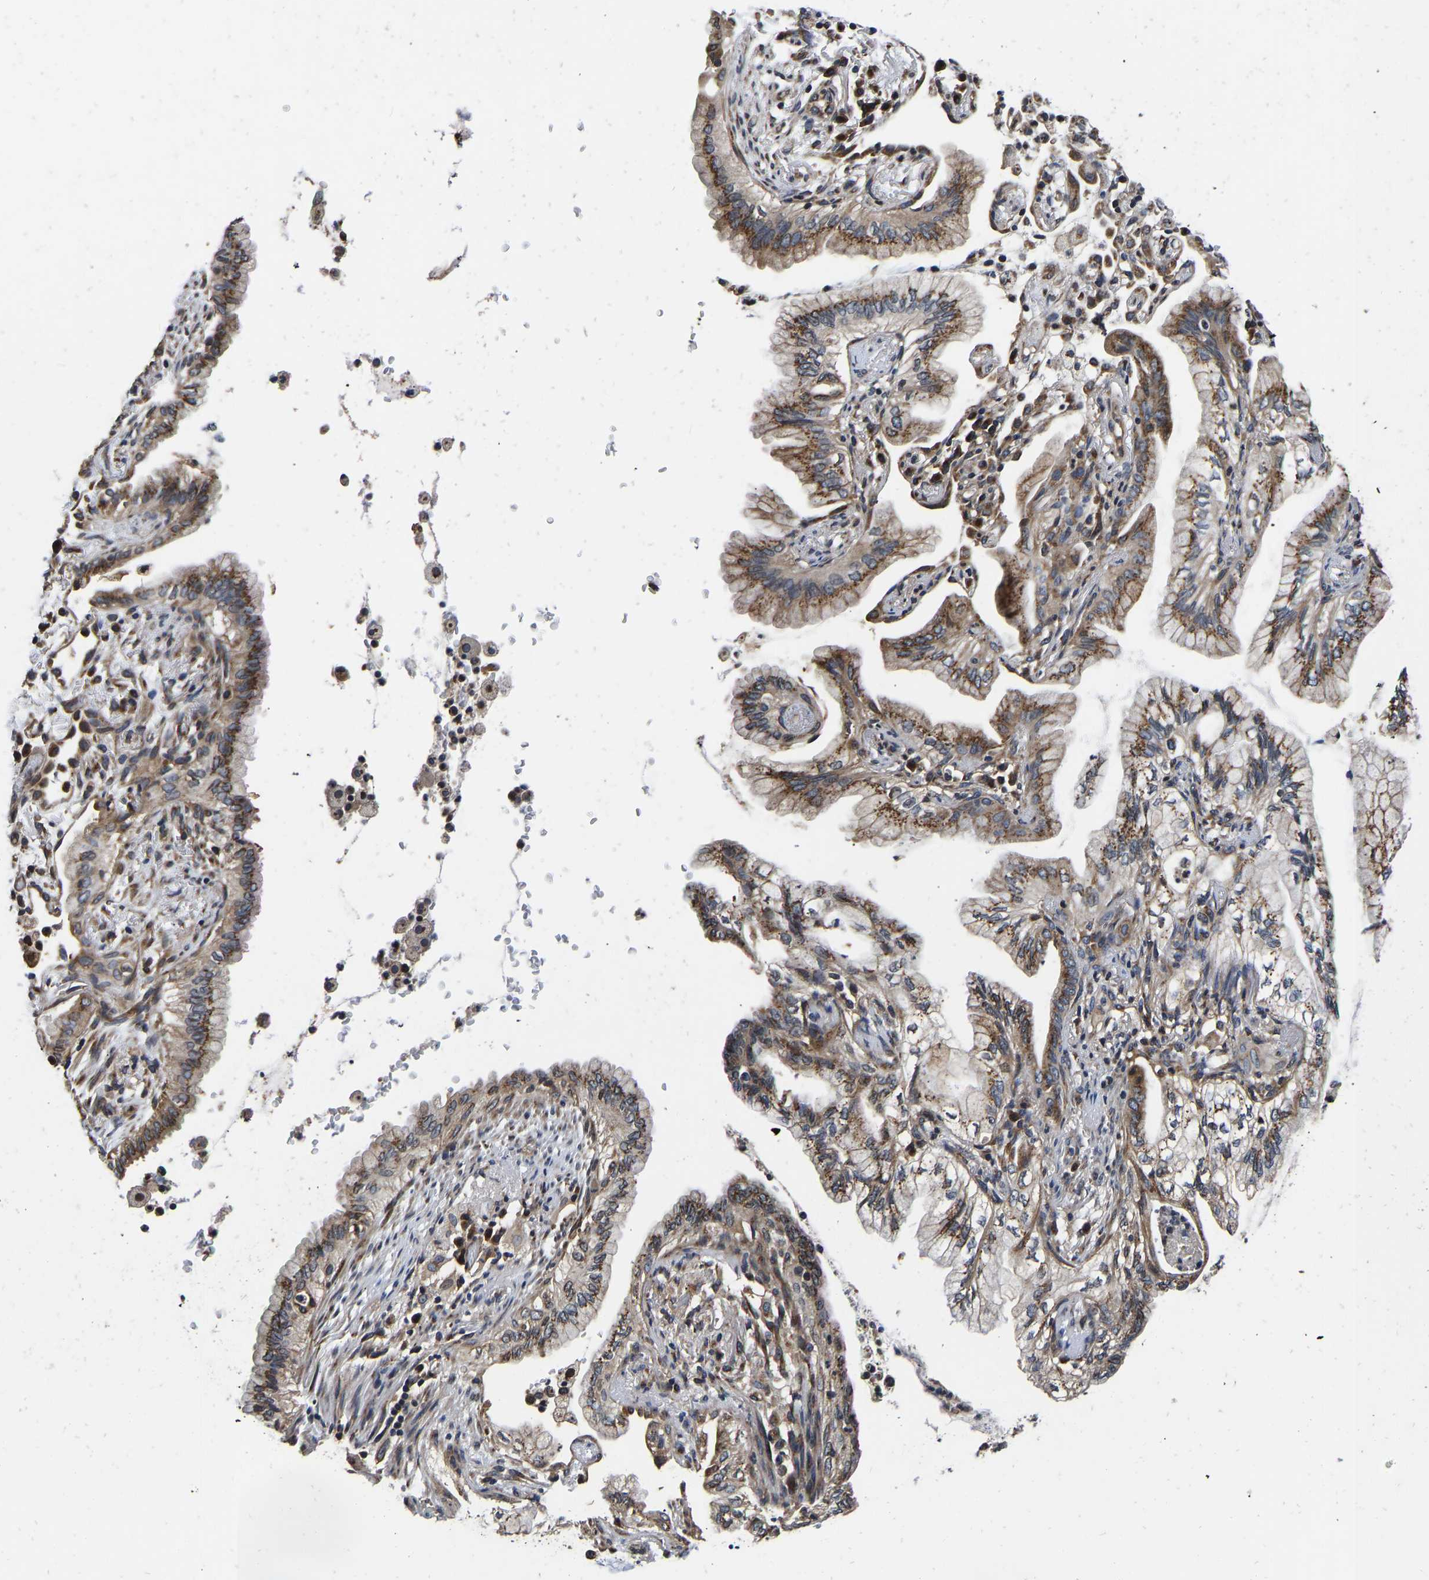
{"staining": {"intensity": "moderate", "quantity": ">75%", "location": "cytoplasmic/membranous"}, "tissue": "lung cancer", "cell_type": "Tumor cells", "image_type": "cancer", "snomed": [{"axis": "morphology", "description": "Adenocarcinoma, NOS"}, {"axis": "topography", "description": "Lung"}], "caption": "Immunohistochemical staining of adenocarcinoma (lung) demonstrates moderate cytoplasmic/membranous protein staining in approximately >75% of tumor cells.", "gene": "RABAC1", "patient": {"sex": "female", "age": 70}}